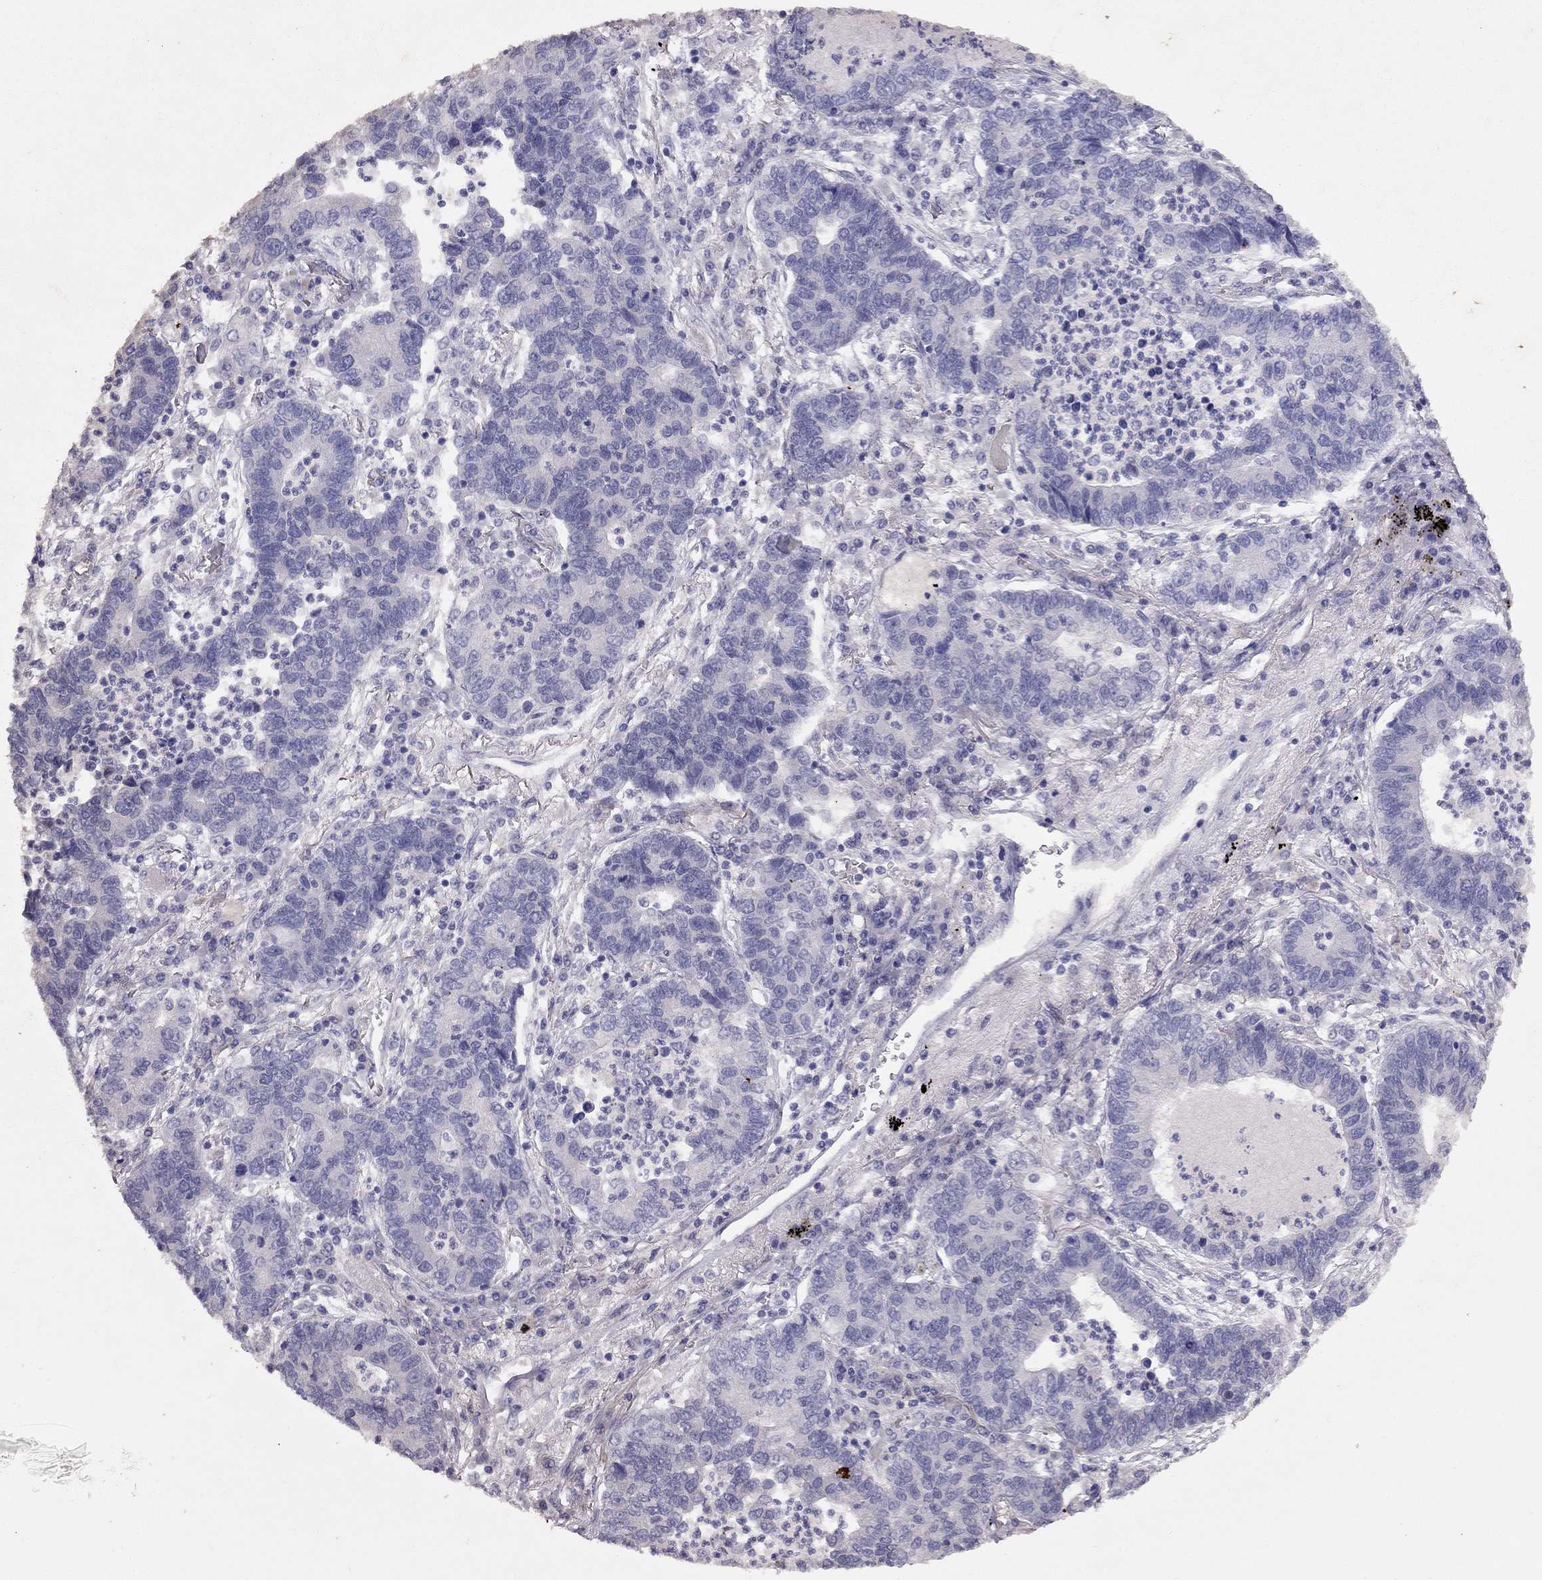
{"staining": {"intensity": "negative", "quantity": "none", "location": "none"}, "tissue": "lung cancer", "cell_type": "Tumor cells", "image_type": "cancer", "snomed": [{"axis": "morphology", "description": "Adenocarcinoma, NOS"}, {"axis": "topography", "description": "Lung"}], "caption": "Adenocarcinoma (lung) was stained to show a protein in brown. There is no significant expression in tumor cells.", "gene": "LRIT2", "patient": {"sex": "female", "age": 57}}